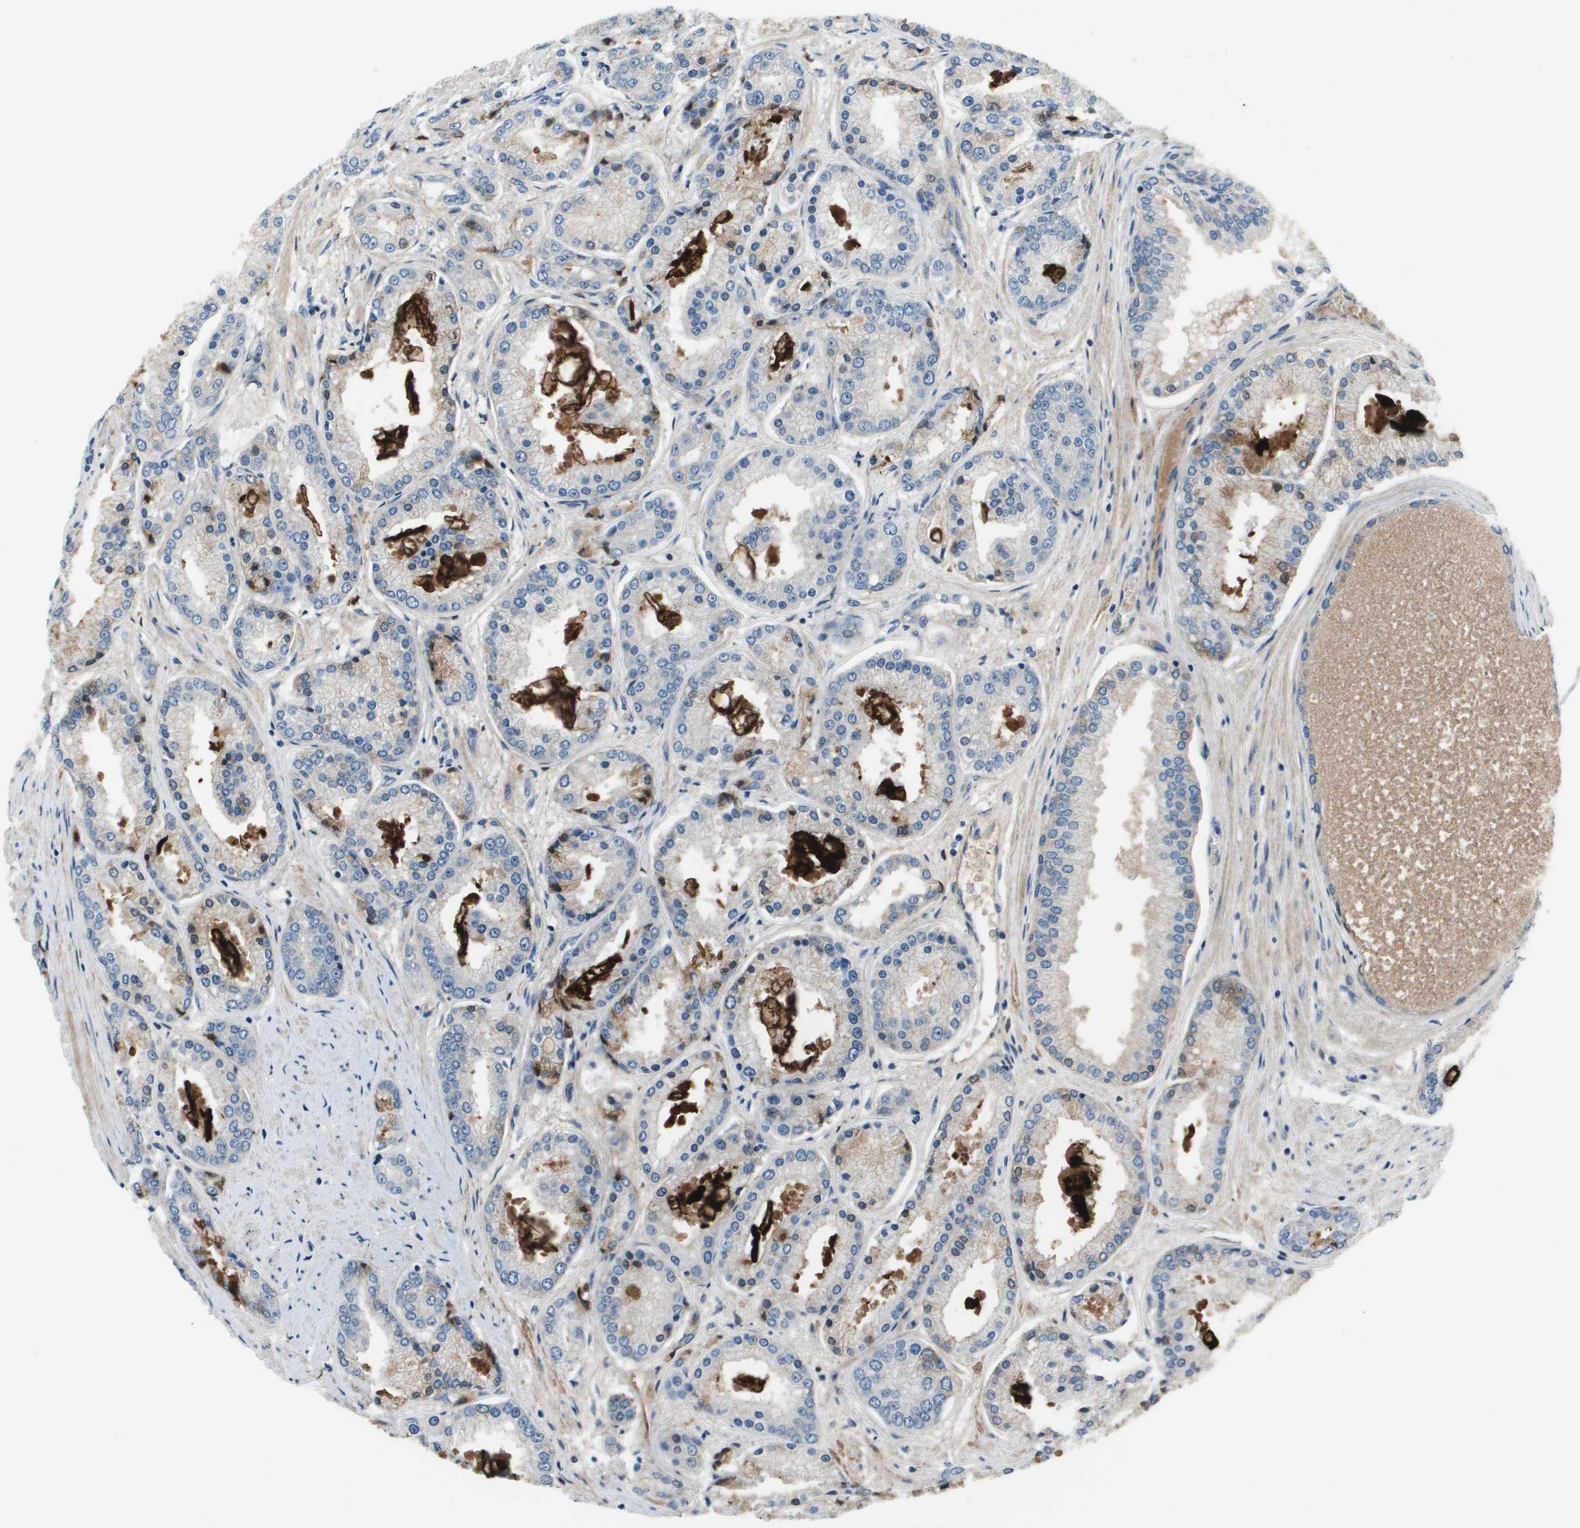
{"staining": {"intensity": "weak", "quantity": "<25%", "location": "cytoplasmic/membranous"}, "tissue": "prostate cancer", "cell_type": "Tumor cells", "image_type": "cancer", "snomed": [{"axis": "morphology", "description": "Adenocarcinoma, High grade"}, {"axis": "topography", "description": "Prostate"}], "caption": "A high-resolution image shows IHC staining of prostate cancer, which shows no significant staining in tumor cells. Brightfield microscopy of immunohistochemistry (IHC) stained with DAB (3,3'-diaminobenzidine) (brown) and hematoxylin (blue), captured at high magnification.", "gene": "PCOLCE", "patient": {"sex": "male", "age": 59}}